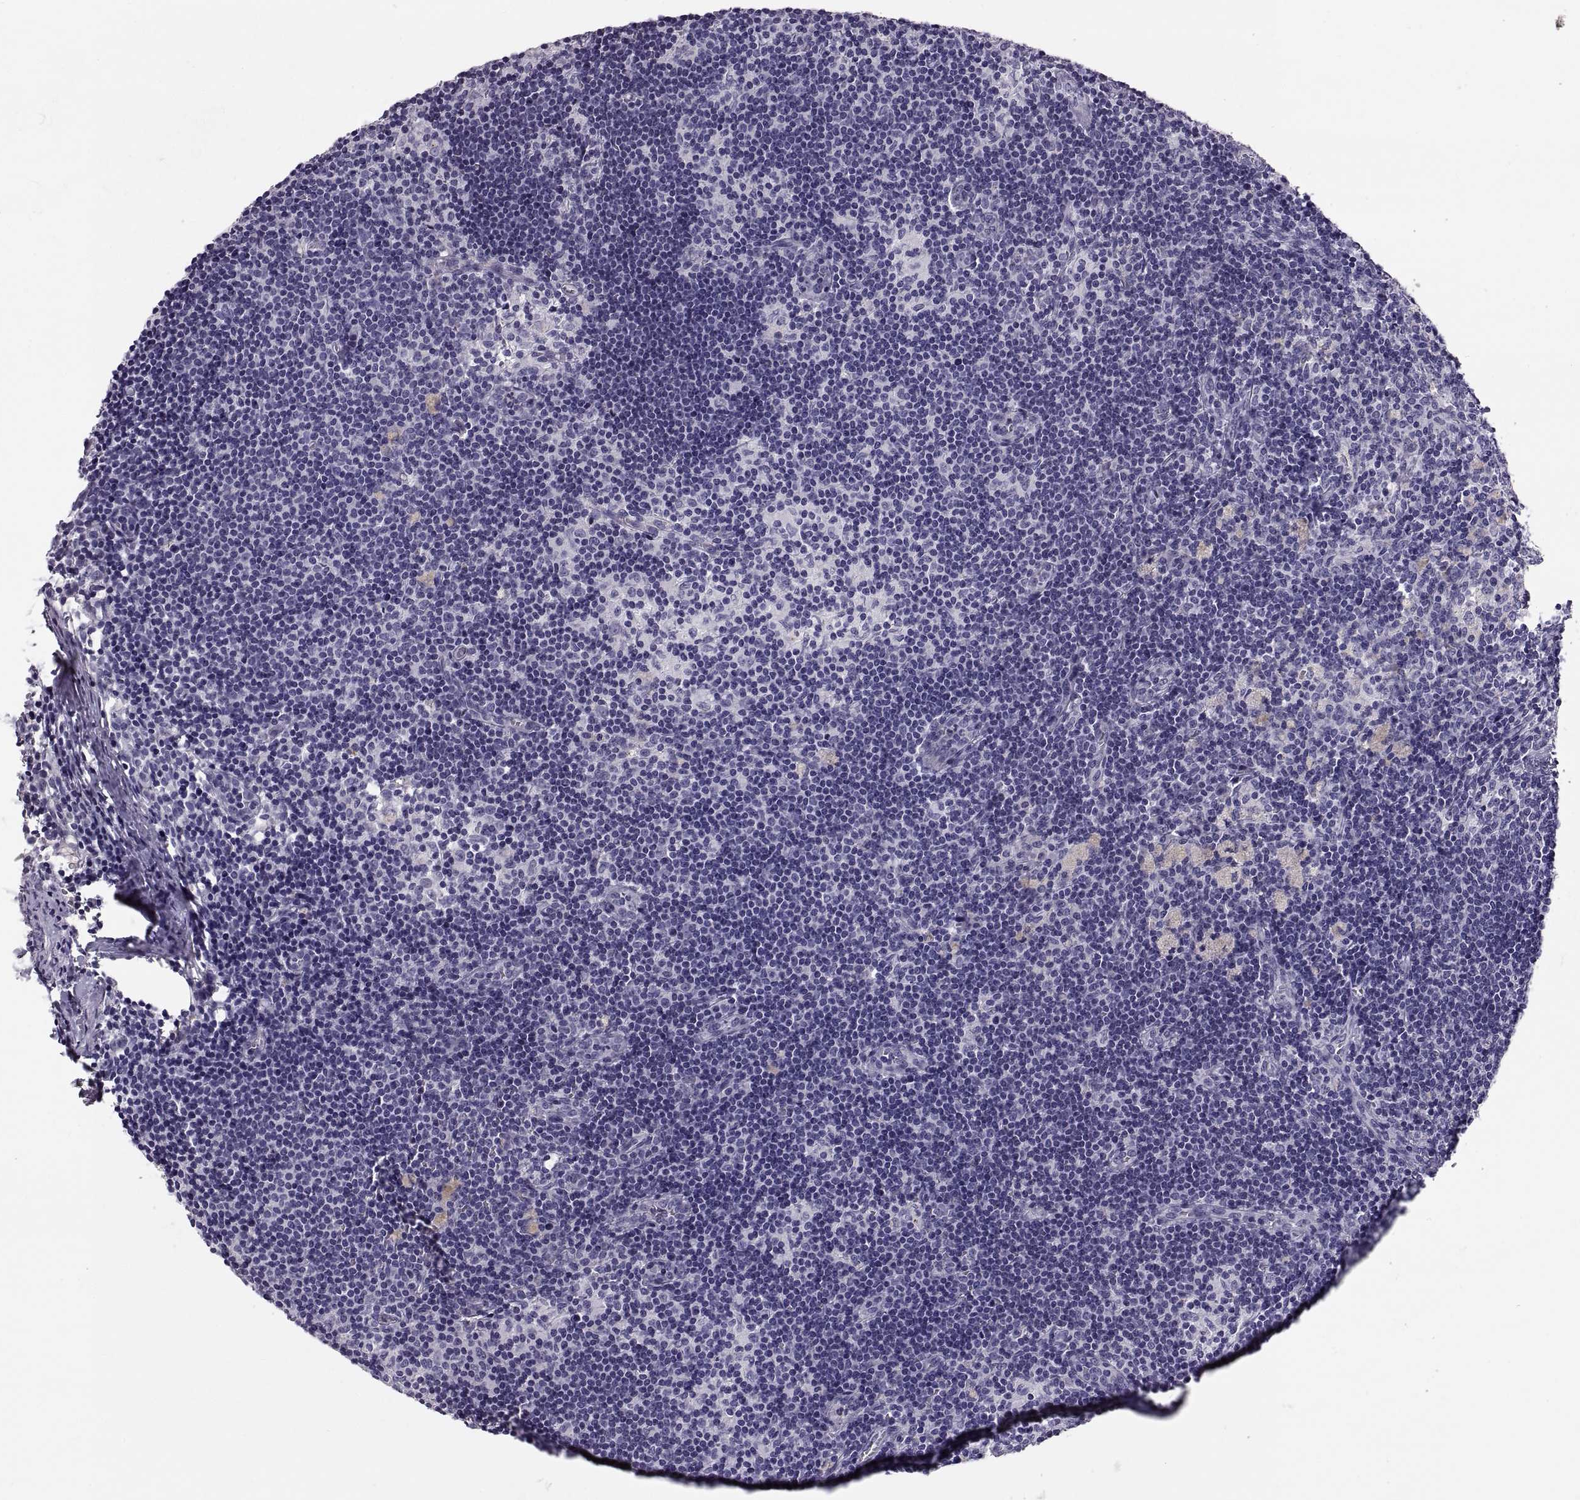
{"staining": {"intensity": "negative", "quantity": "none", "location": "none"}, "tissue": "lymph node", "cell_type": "Germinal center cells", "image_type": "normal", "snomed": [{"axis": "morphology", "description": "Normal tissue, NOS"}, {"axis": "topography", "description": "Lymph node"}], "caption": "The histopathology image demonstrates no staining of germinal center cells in benign lymph node.", "gene": "ADAM32", "patient": {"sex": "female", "age": 52}}